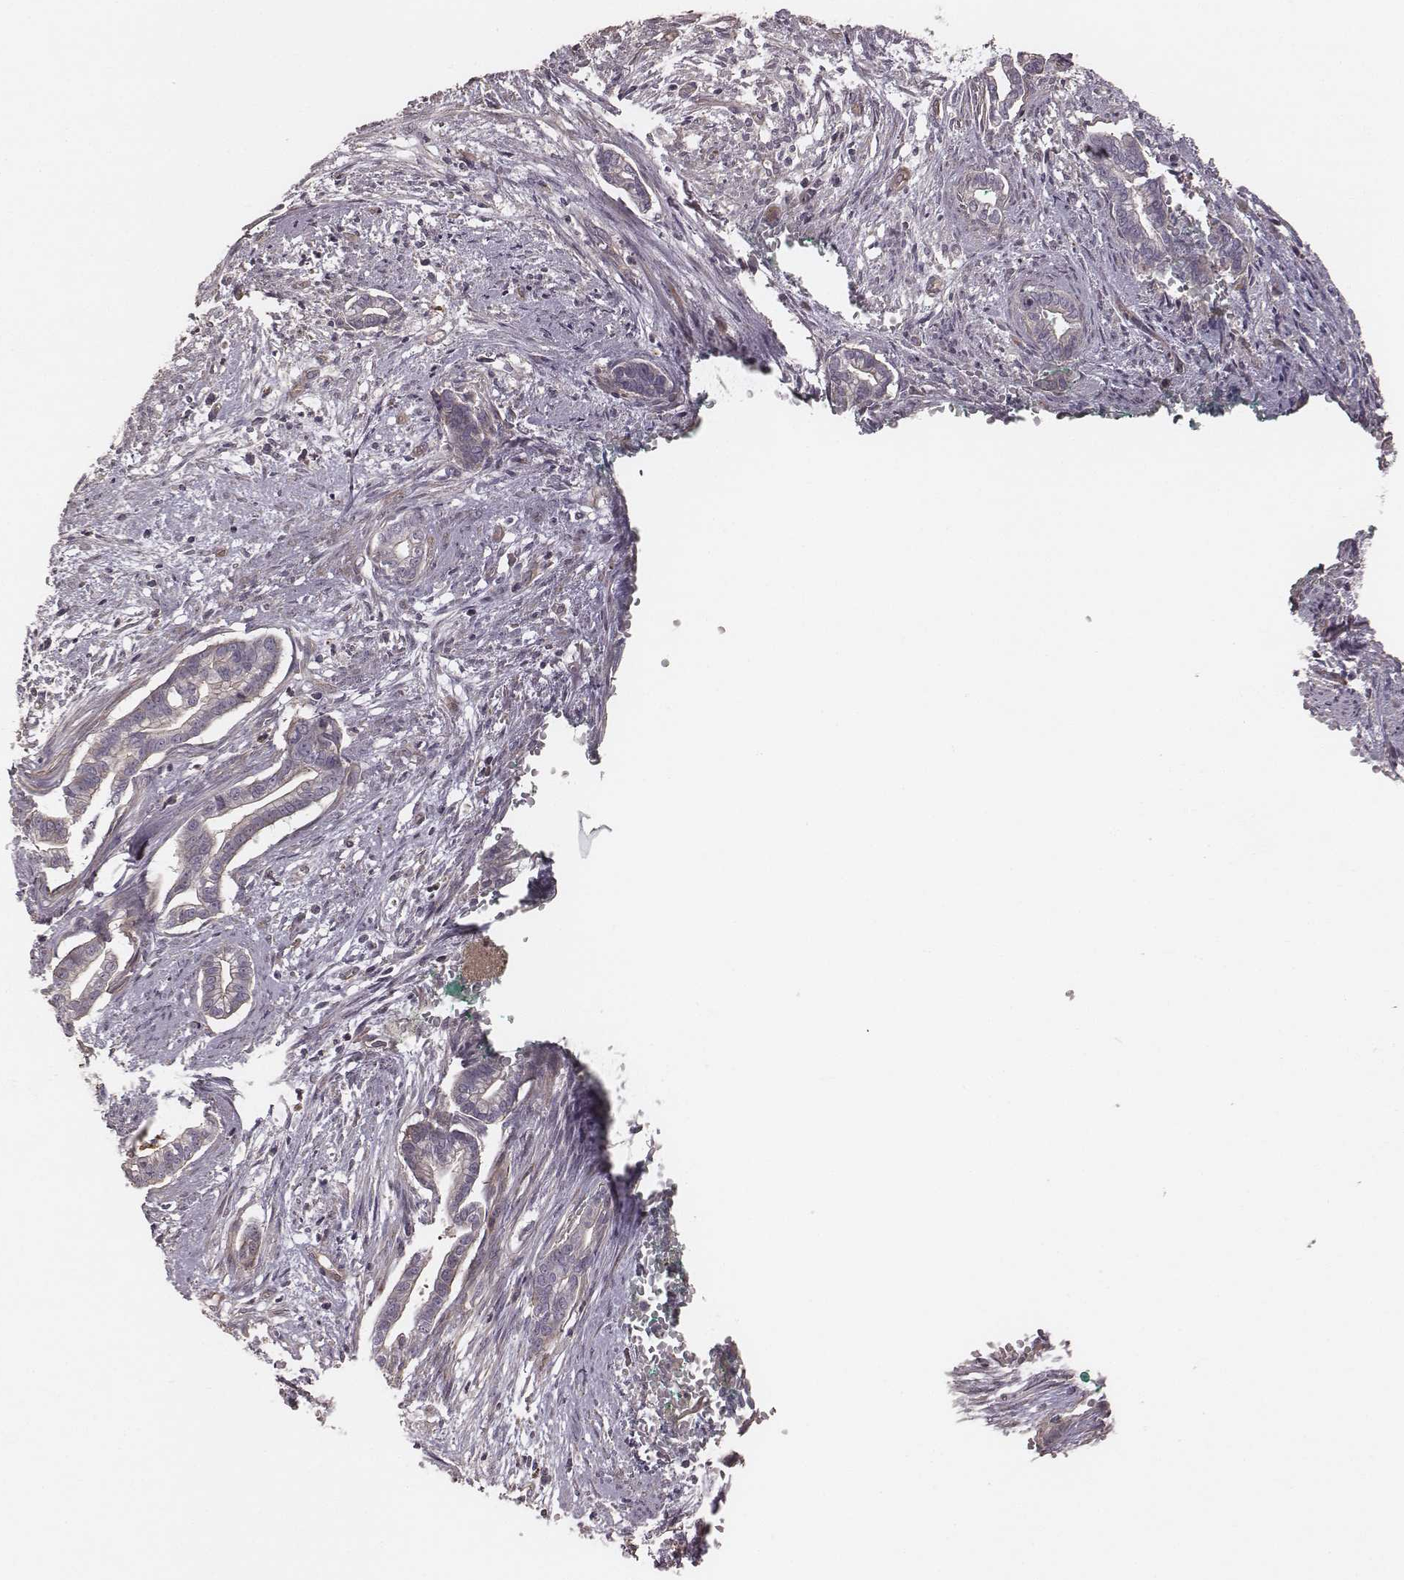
{"staining": {"intensity": "negative", "quantity": "none", "location": "none"}, "tissue": "cervical cancer", "cell_type": "Tumor cells", "image_type": "cancer", "snomed": [{"axis": "morphology", "description": "Adenocarcinoma, NOS"}, {"axis": "topography", "description": "Cervix"}], "caption": "DAB (3,3'-diaminobenzidine) immunohistochemical staining of adenocarcinoma (cervical) exhibits no significant staining in tumor cells.", "gene": "OTOGL", "patient": {"sex": "female", "age": 62}}